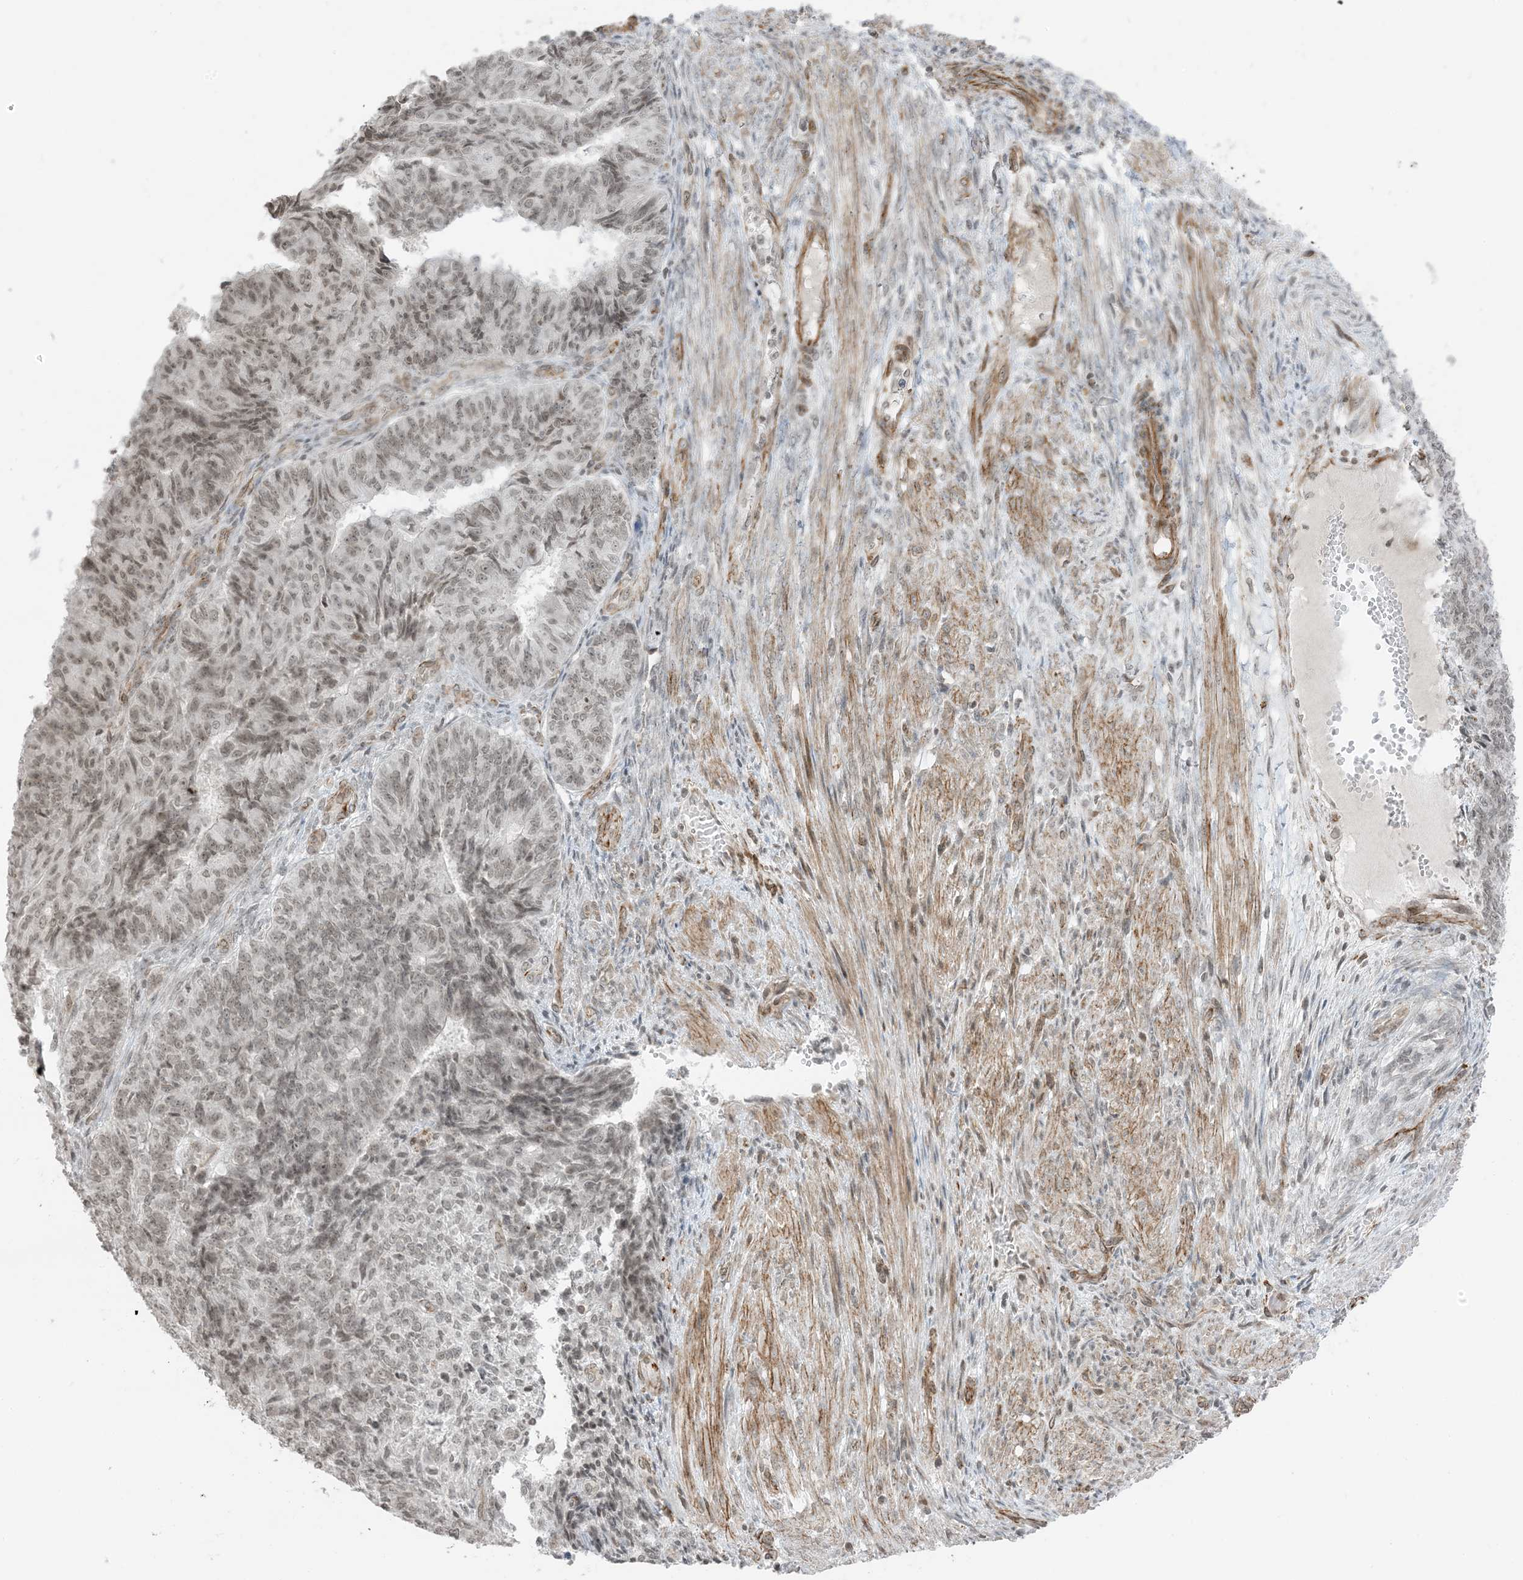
{"staining": {"intensity": "weak", "quantity": ">75%", "location": "nuclear"}, "tissue": "endometrial cancer", "cell_type": "Tumor cells", "image_type": "cancer", "snomed": [{"axis": "morphology", "description": "Adenocarcinoma, NOS"}, {"axis": "topography", "description": "Endometrium"}], "caption": "Protein expression analysis of human endometrial adenocarcinoma reveals weak nuclear positivity in about >75% of tumor cells. (DAB IHC, brown staining for protein, blue staining for nuclei).", "gene": "METAP1D", "patient": {"sex": "female", "age": 32}}